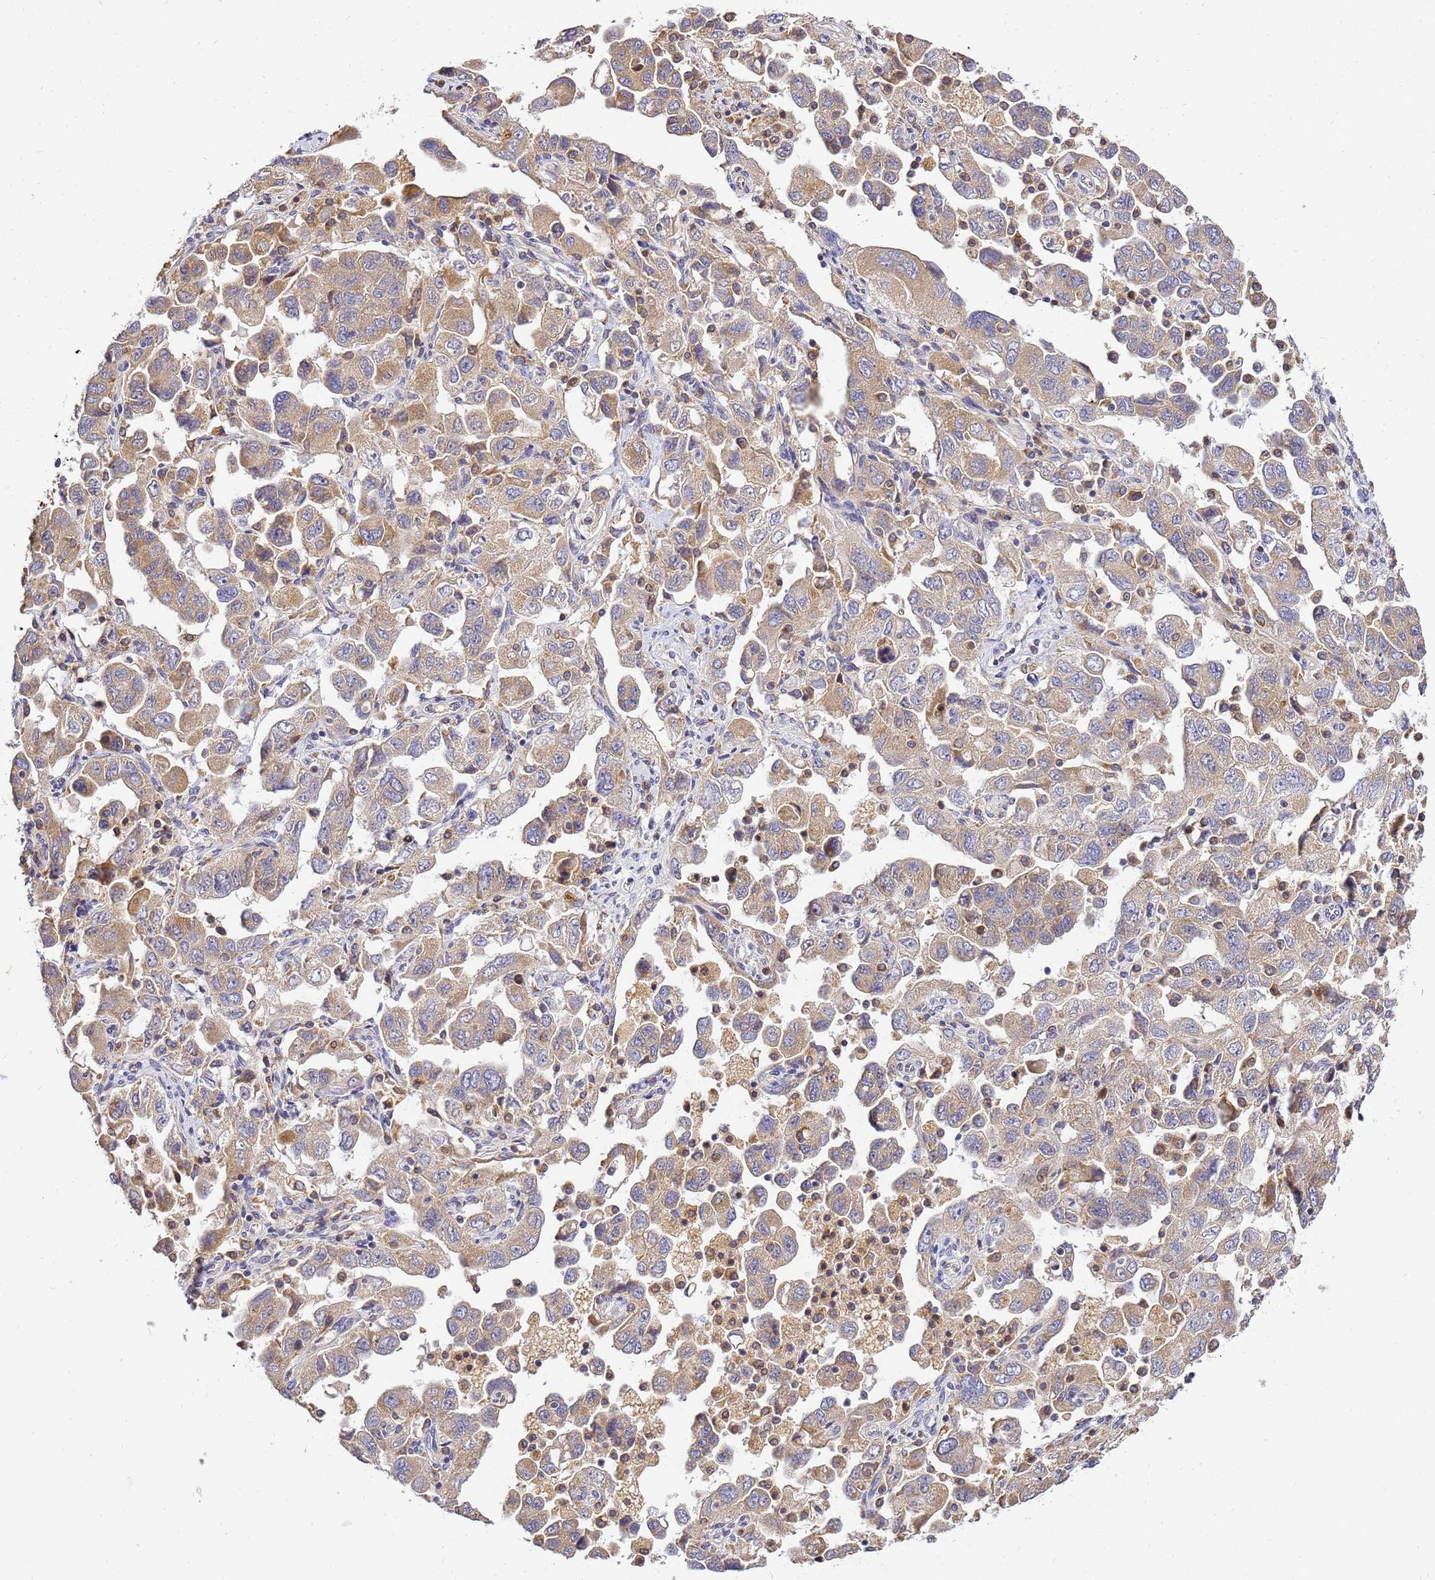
{"staining": {"intensity": "moderate", "quantity": ">75%", "location": "cytoplasmic/membranous"}, "tissue": "ovarian cancer", "cell_type": "Tumor cells", "image_type": "cancer", "snomed": [{"axis": "morphology", "description": "Carcinoma, NOS"}, {"axis": "morphology", "description": "Cystadenocarcinoma, serous, NOS"}, {"axis": "topography", "description": "Ovary"}], "caption": "Ovarian serous cystadenocarcinoma was stained to show a protein in brown. There is medium levels of moderate cytoplasmic/membranous staining in about >75% of tumor cells.", "gene": "ADPGK", "patient": {"sex": "female", "age": 69}}